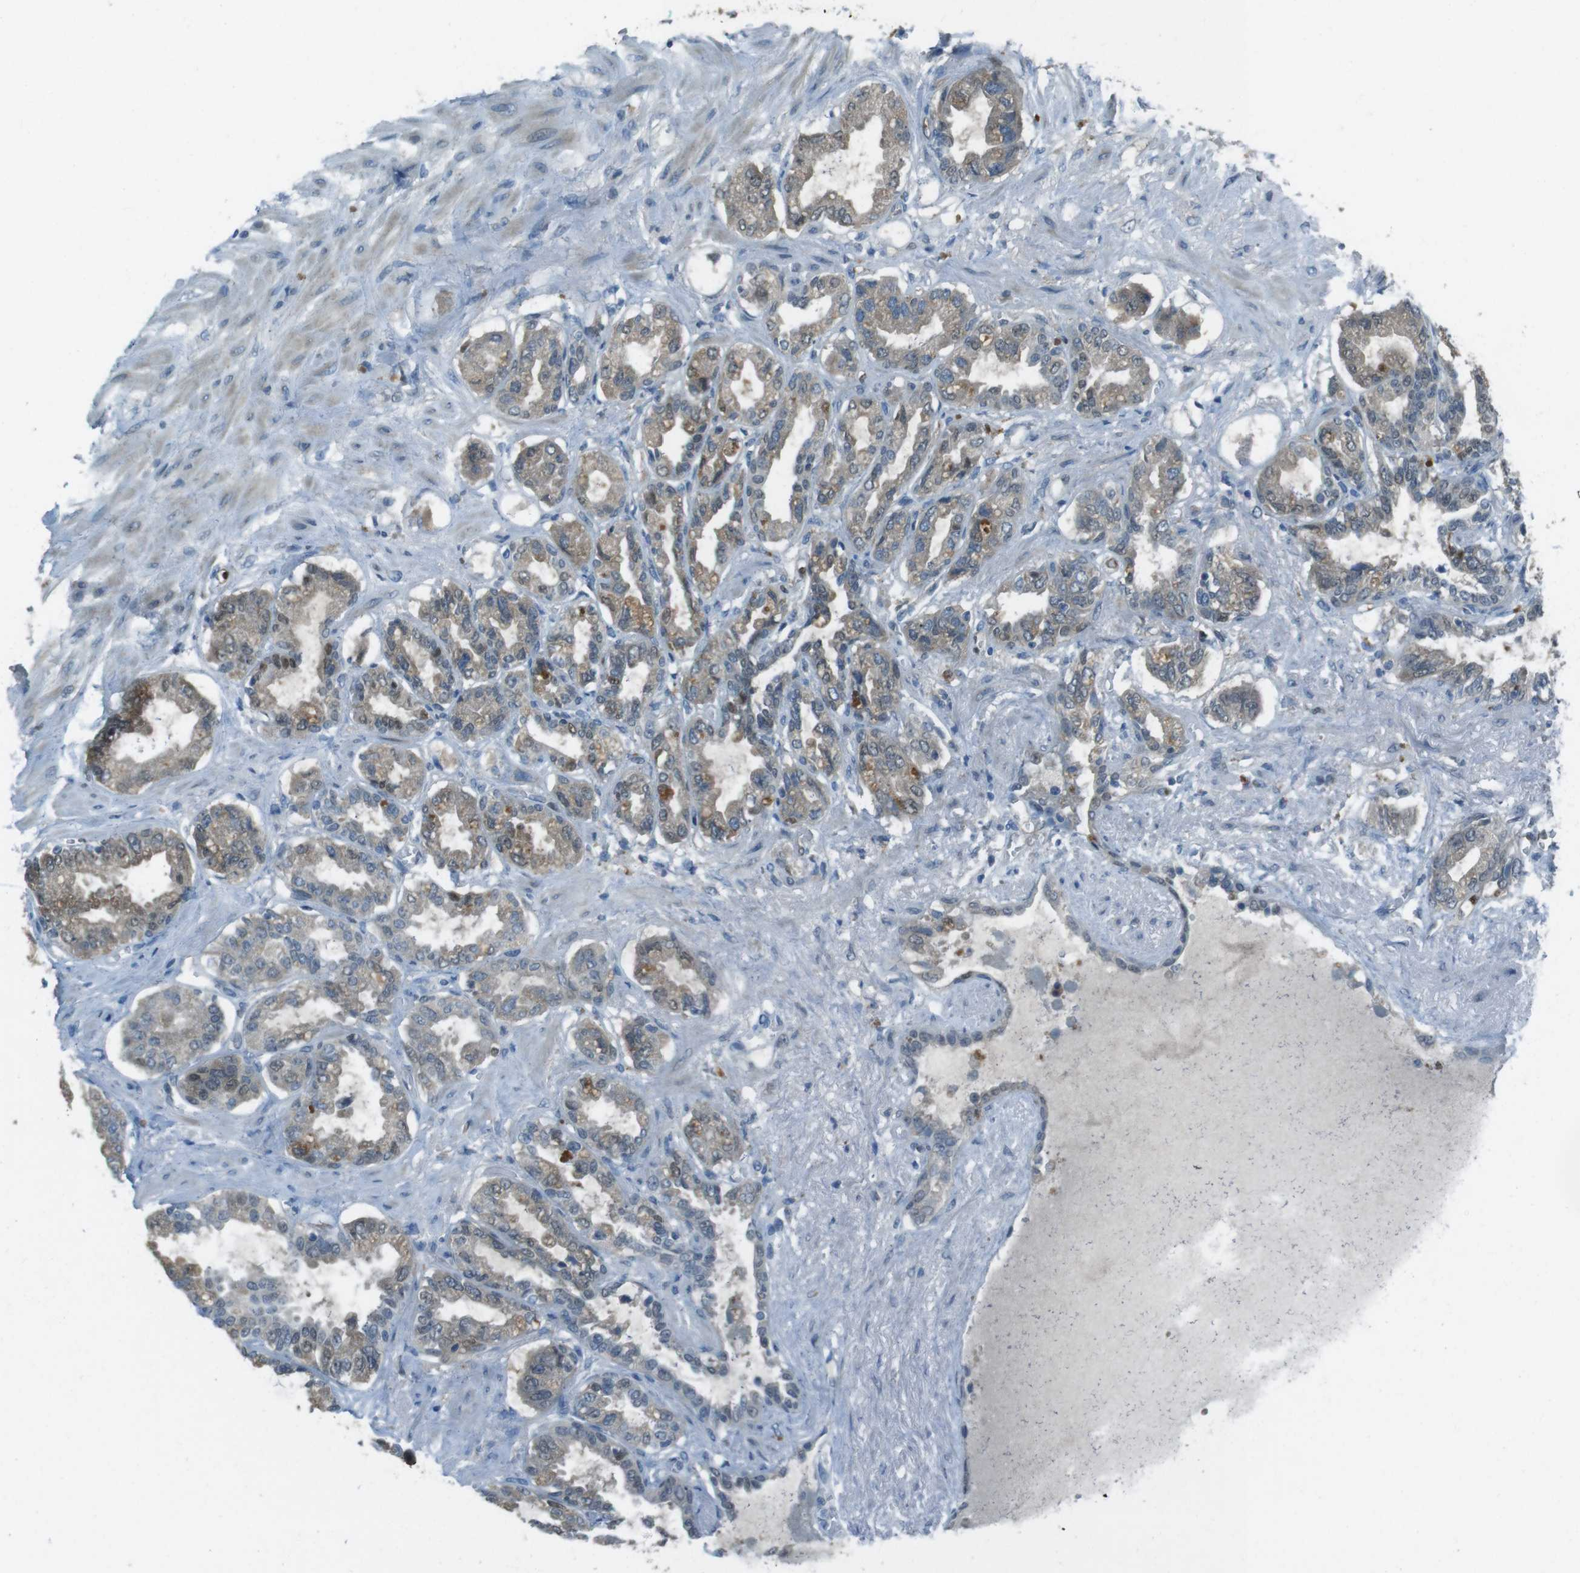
{"staining": {"intensity": "moderate", "quantity": "25%-75%", "location": "cytoplasmic/membranous"}, "tissue": "seminal vesicle", "cell_type": "Glandular cells", "image_type": "normal", "snomed": [{"axis": "morphology", "description": "Normal tissue, NOS"}, {"axis": "topography", "description": "Seminal veicle"}], "caption": "Moderate cytoplasmic/membranous positivity for a protein is identified in approximately 25%-75% of glandular cells of normal seminal vesicle using immunohistochemistry.", "gene": "MFAP3", "patient": {"sex": "male", "age": 61}}